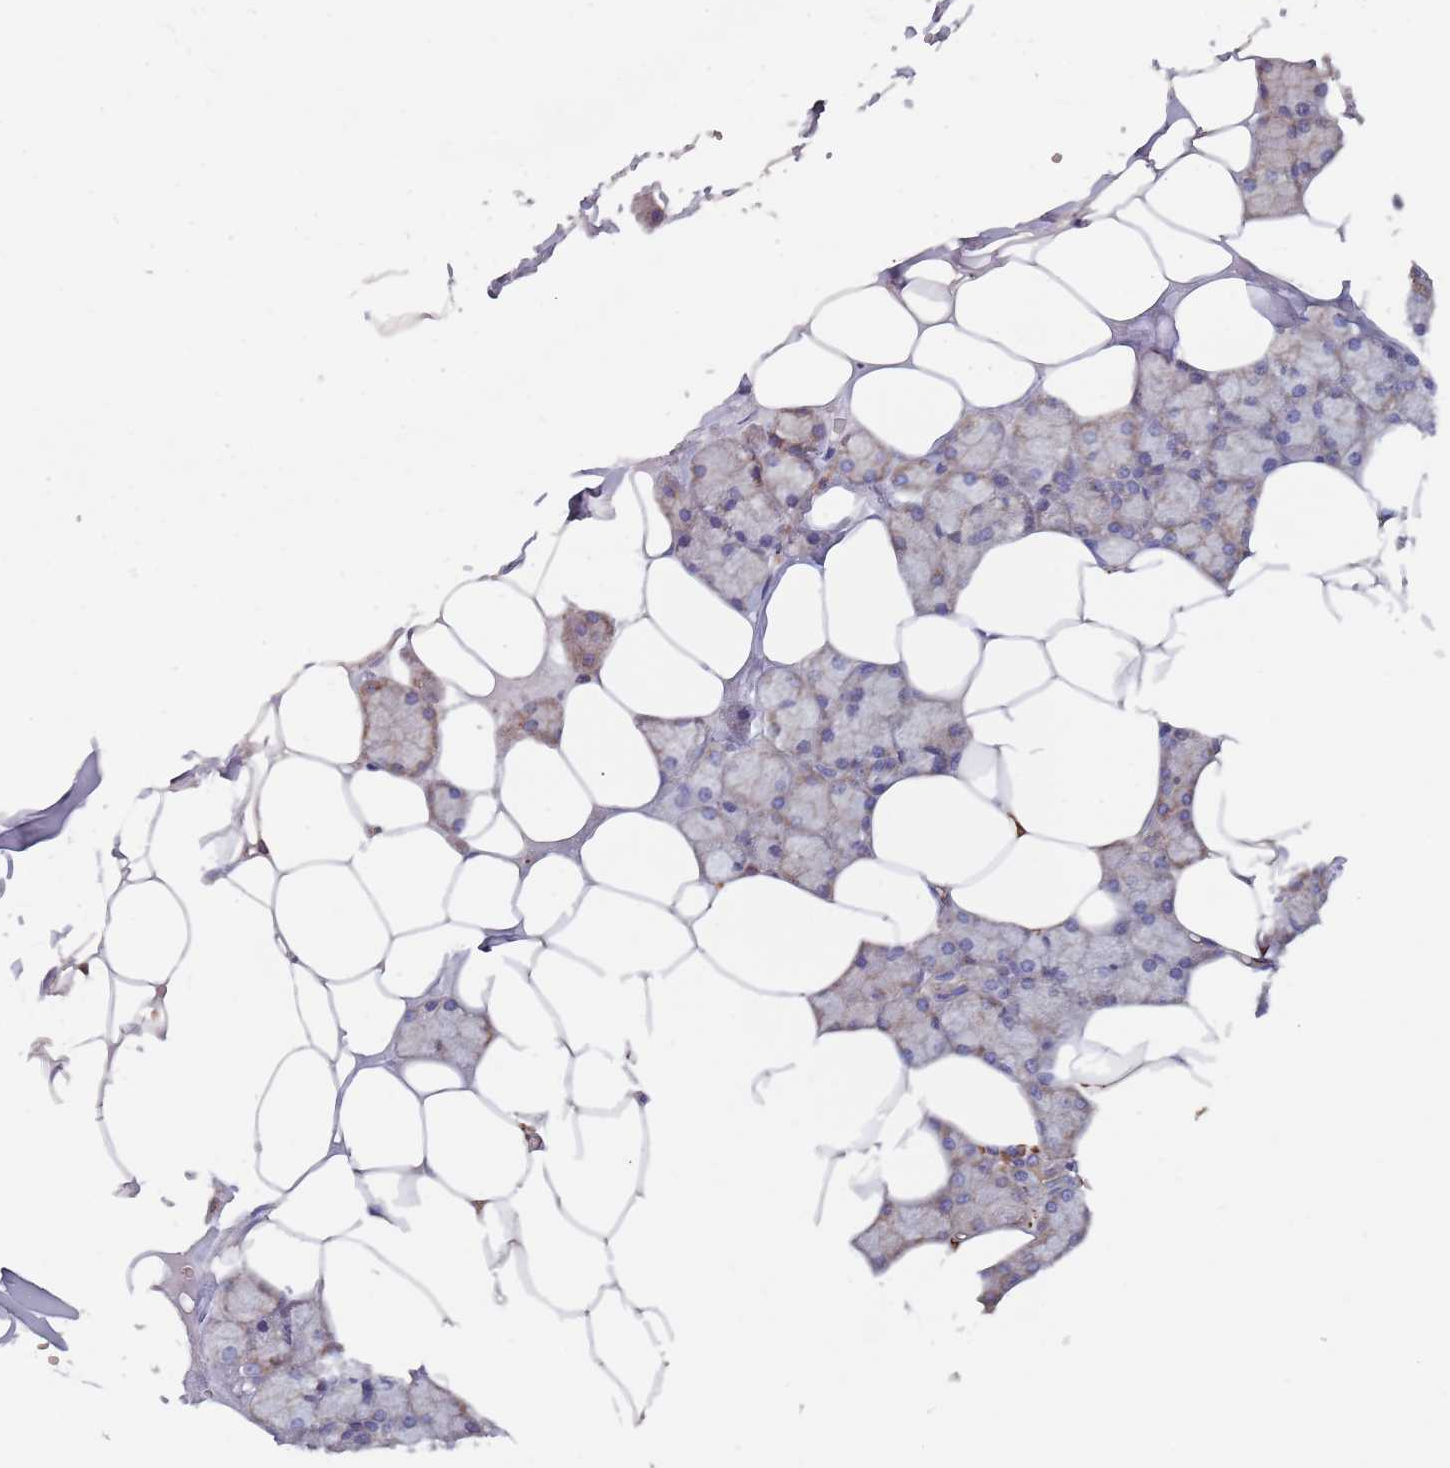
{"staining": {"intensity": "moderate", "quantity": "<25%", "location": "cytoplasmic/membranous"}, "tissue": "salivary gland", "cell_type": "Glandular cells", "image_type": "normal", "snomed": [{"axis": "morphology", "description": "Normal tissue, NOS"}, {"axis": "topography", "description": "Salivary gland"}], "caption": "A photomicrograph of human salivary gland stained for a protein demonstrates moderate cytoplasmic/membranous brown staining in glandular cells.", "gene": "DCUN1D3", "patient": {"sex": "male", "age": 62}}